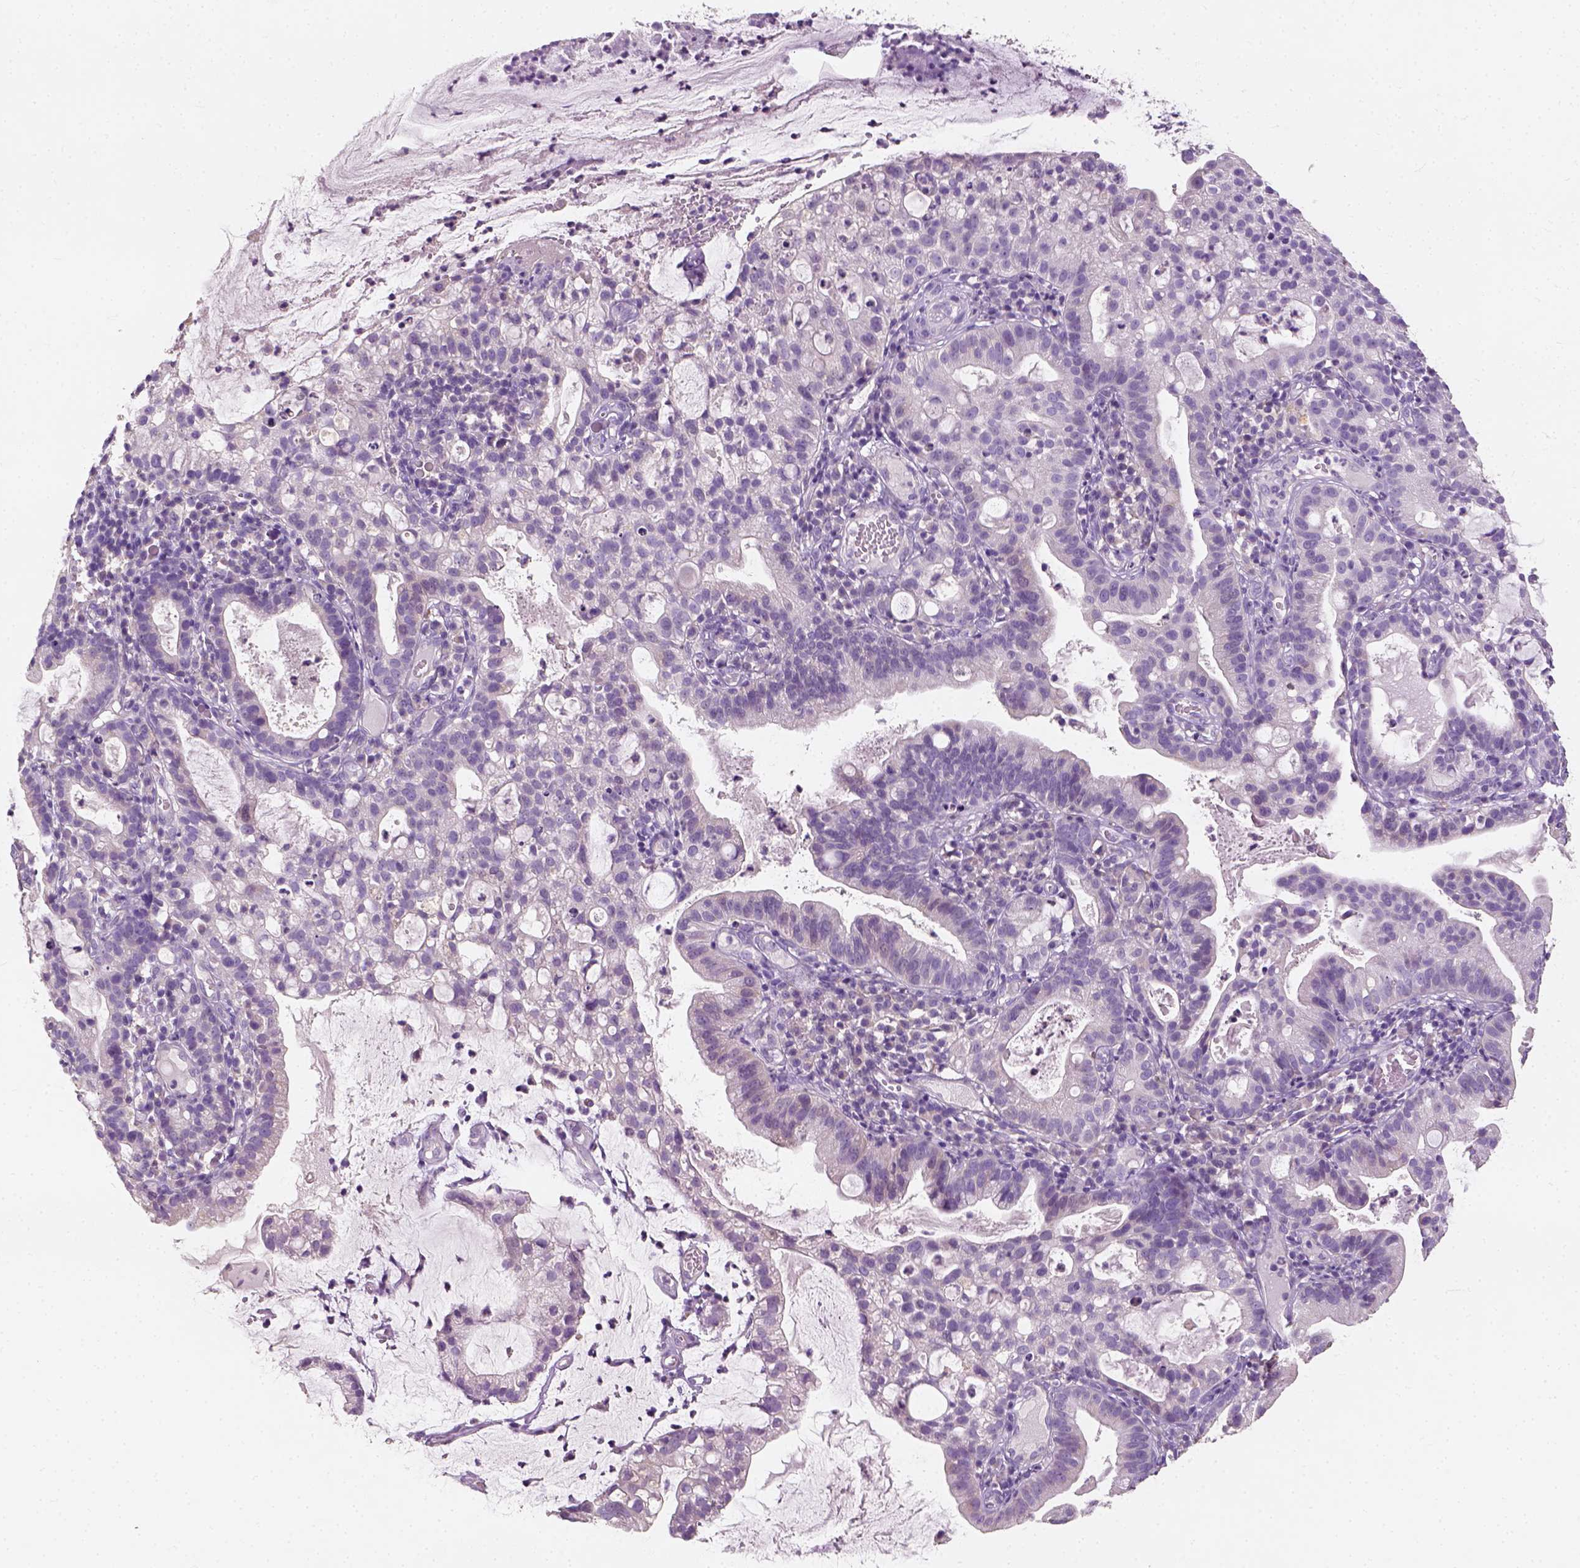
{"staining": {"intensity": "negative", "quantity": "none", "location": "none"}, "tissue": "cervical cancer", "cell_type": "Tumor cells", "image_type": "cancer", "snomed": [{"axis": "morphology", "description": "Adenocarcinoma, NOS"}, {"axis": "topography", "description": "Cervix"}], "caption": "Histopathology image shows no protein positivity in tumor cells of cervical cancer tissue.", "gene": "DHCR24", "patient": {"sex": "female", "age": 41}}